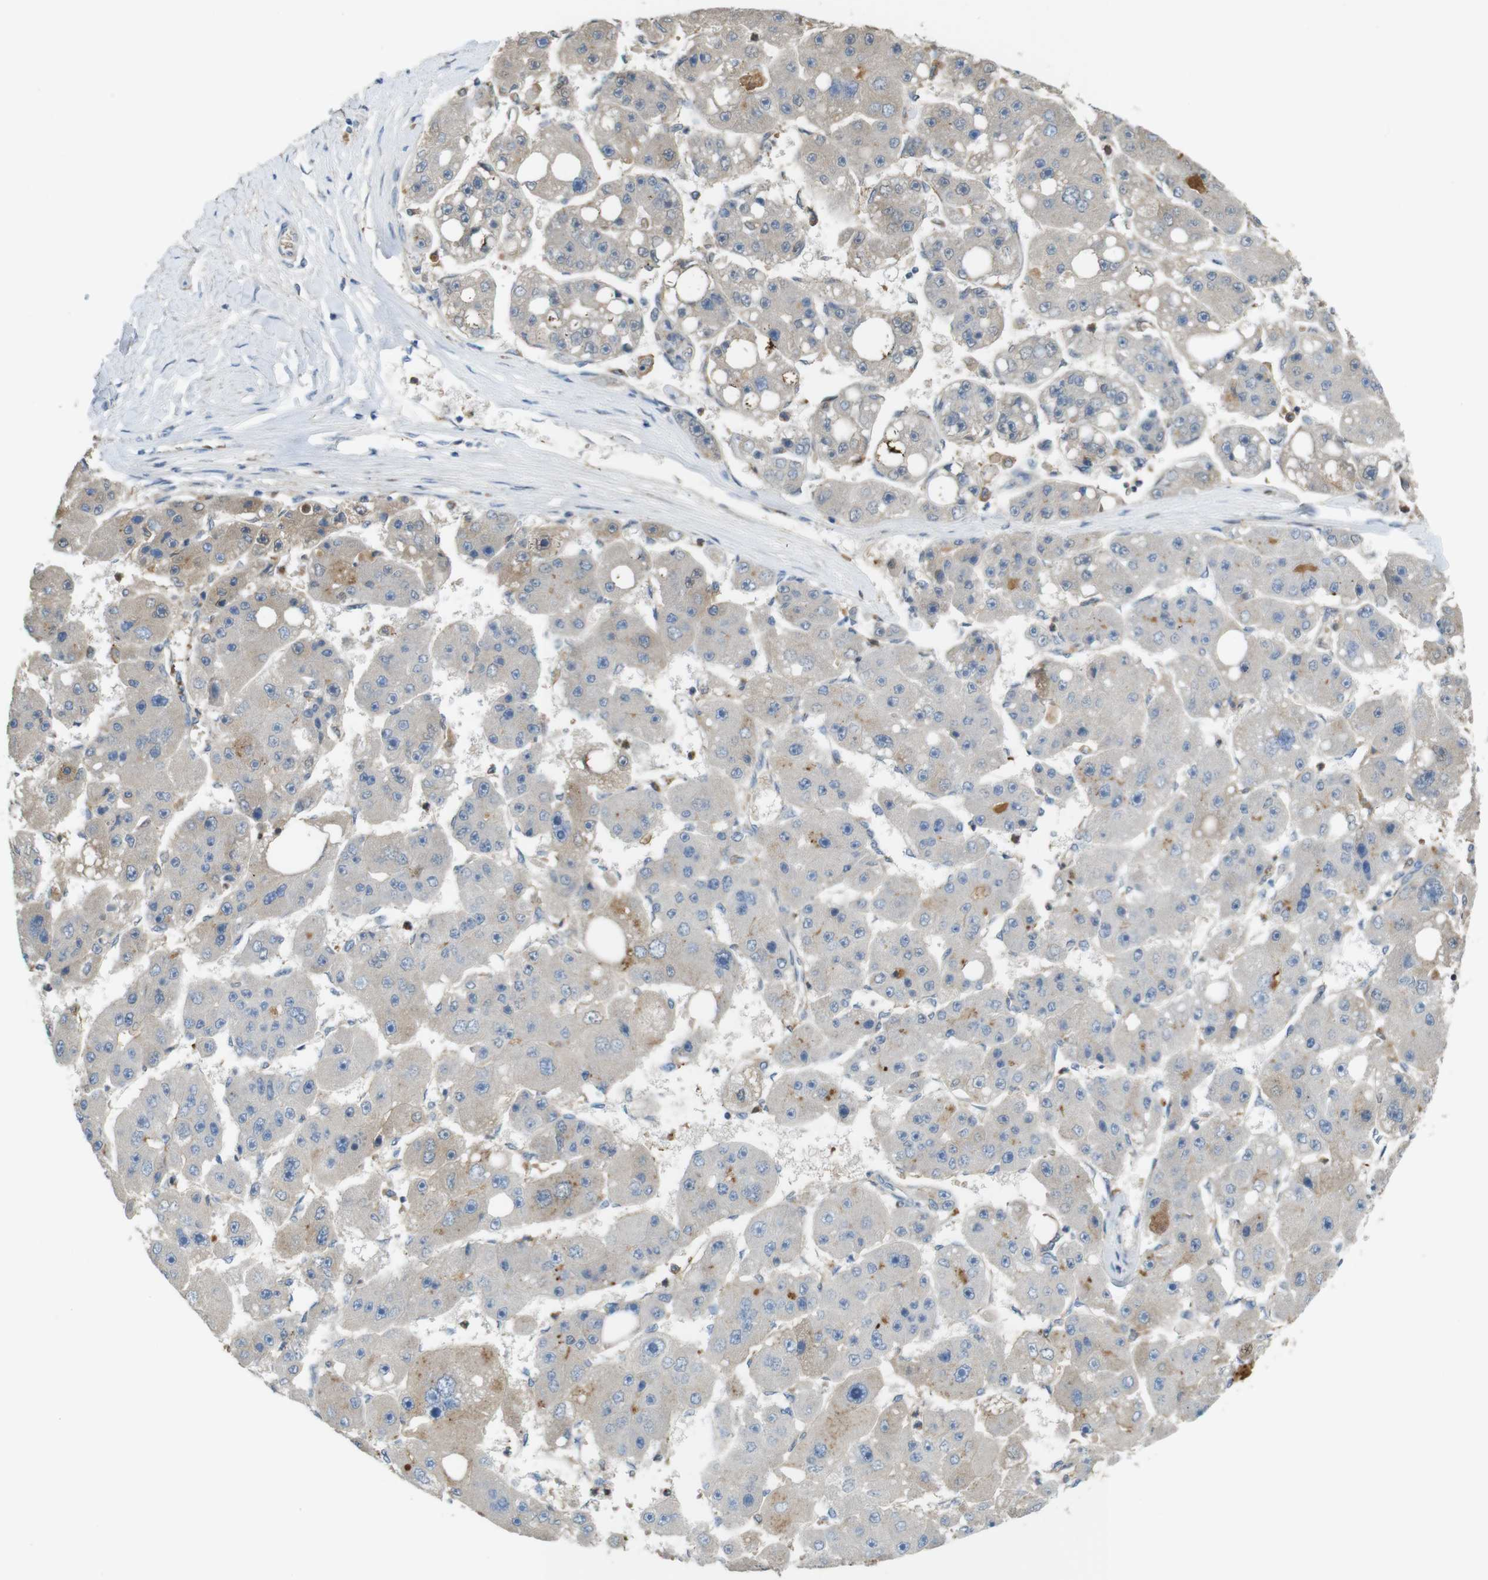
{"staining": {"intensity": "negative", "quantity": "none", "location": "none"}, "tissue": "liver cancer", "cell_type": "Tumor cells", "image_type": "cancer", "snomed": [{"axis": "morphology", "description": "Carcinoma, Hepatocellular, NOS"}, {"axis": "topography", "description": "Liver"}], "caption": "A high-resolution micrograph shows immunohistochemistry staining of liver hepatocellular carcinoma, which exhibits no significant staining in tumor cells.", "gene": "LTBP4", "patient": {"sex": "female", "age": 61}}